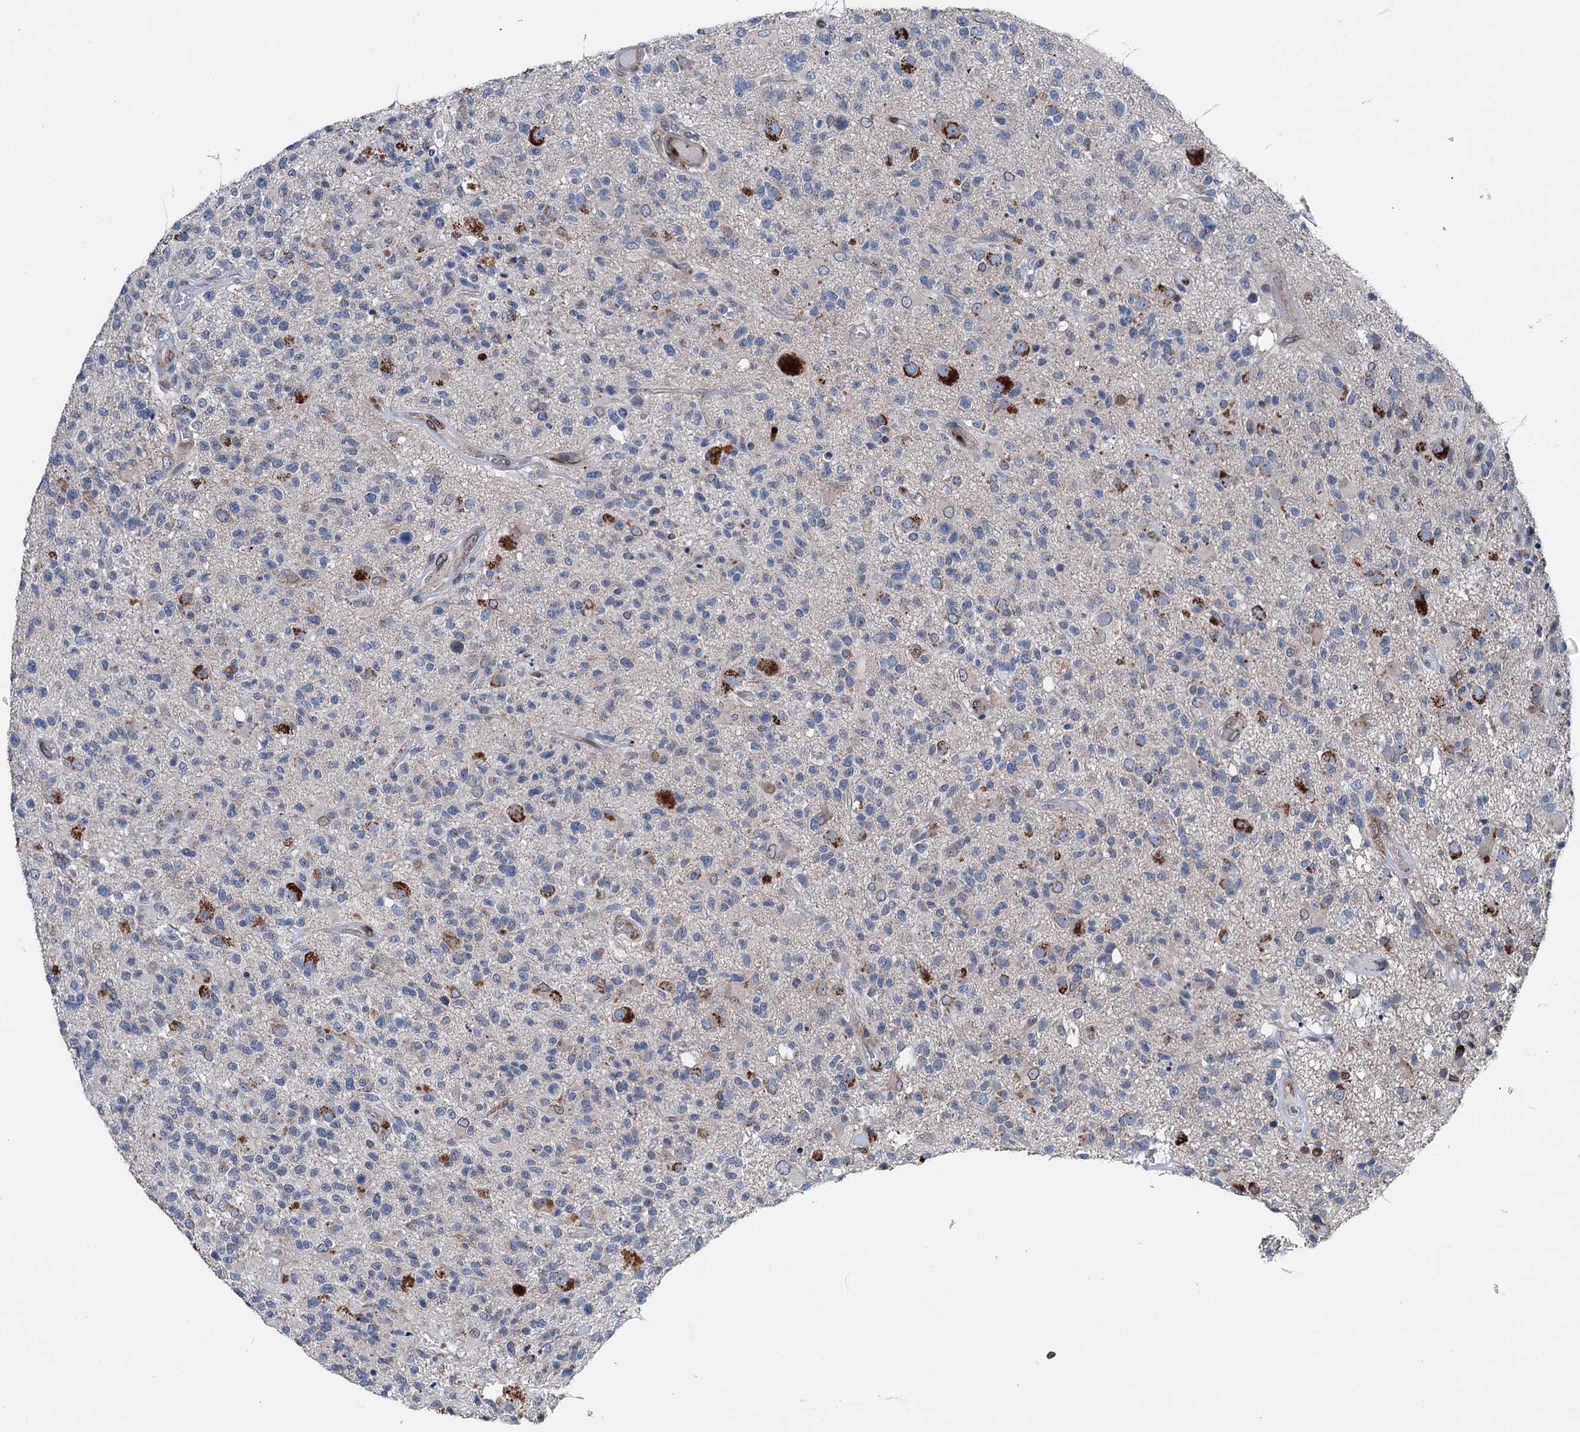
{"staining": {"intensity": "negative", "quantity": "none", "location": "none"}, "tissue": "glioma", "cell_type": "Tumor cells", "image_type": "cancer", "snomed": [{"axis": "morphology", "description": "Glioma, malignant, High grade"}, {"axis": "morphology", "description": "Glioblastoma, NOS"}, {"axis": "topography", "description": "Brain"}], "caption": "Glioblastoma was stained to show a protein in brown. There is no significant expression in tumor cells. (DAB IHC, high magnification).", "gene": "MRPL14", "patient": {"sex": "male", "age": 60}}